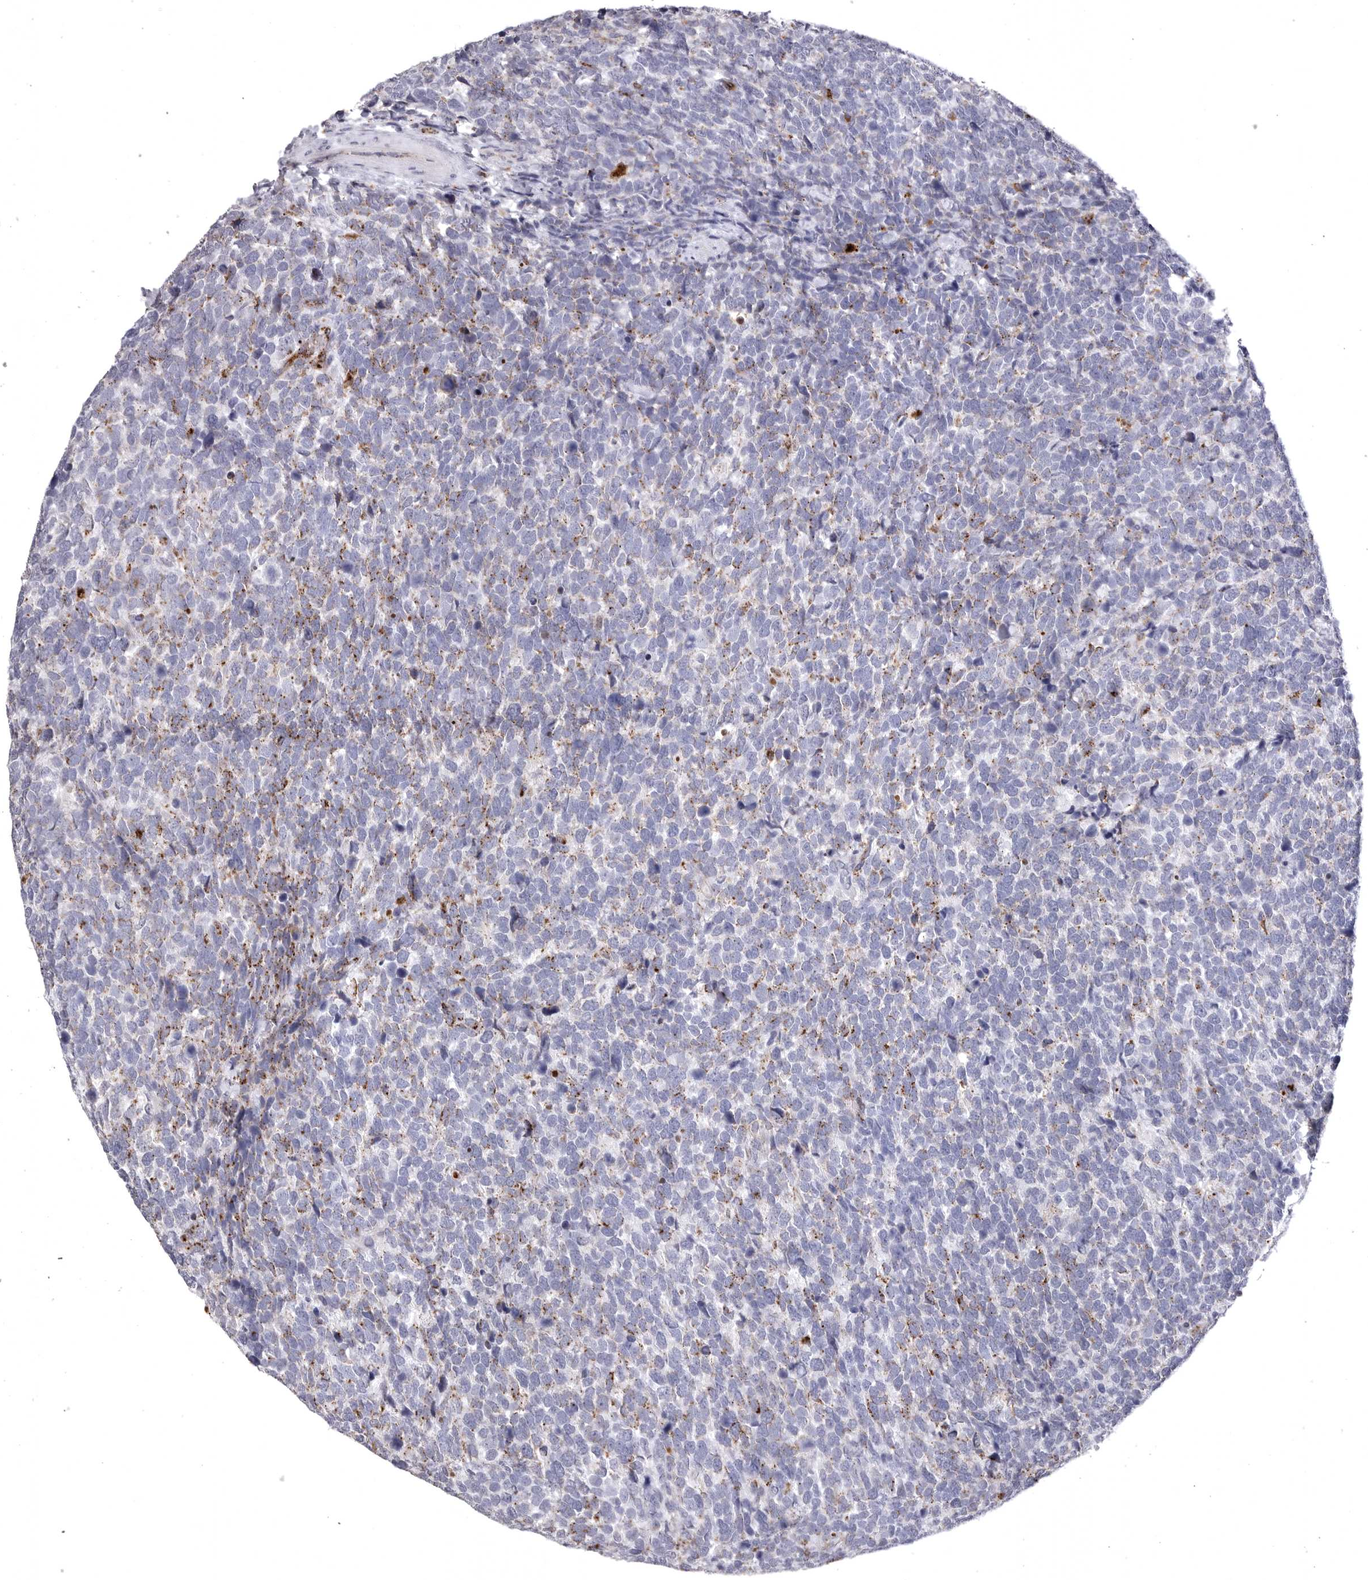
{"staining": {"intensity": "moderate", "quantity": "<25%", "location": "cytoplasmic/membranous"}, "tissue": "urothelial cancer", "cell_type": "Tumor cells", "image_type": "cancer", "snomed": [{"axis": "morphology", "description": "Urothelial carcinoma, High grade"}, {"axis": "topography", "description": "Urinary bladder"}], "caption": "Moderate cytoplasmic/membranous staining is seen in about <25% of tumor cells in urothelial cancer.", "gene": "PSPN", "patient": {"sex": "female", "age": 82}}